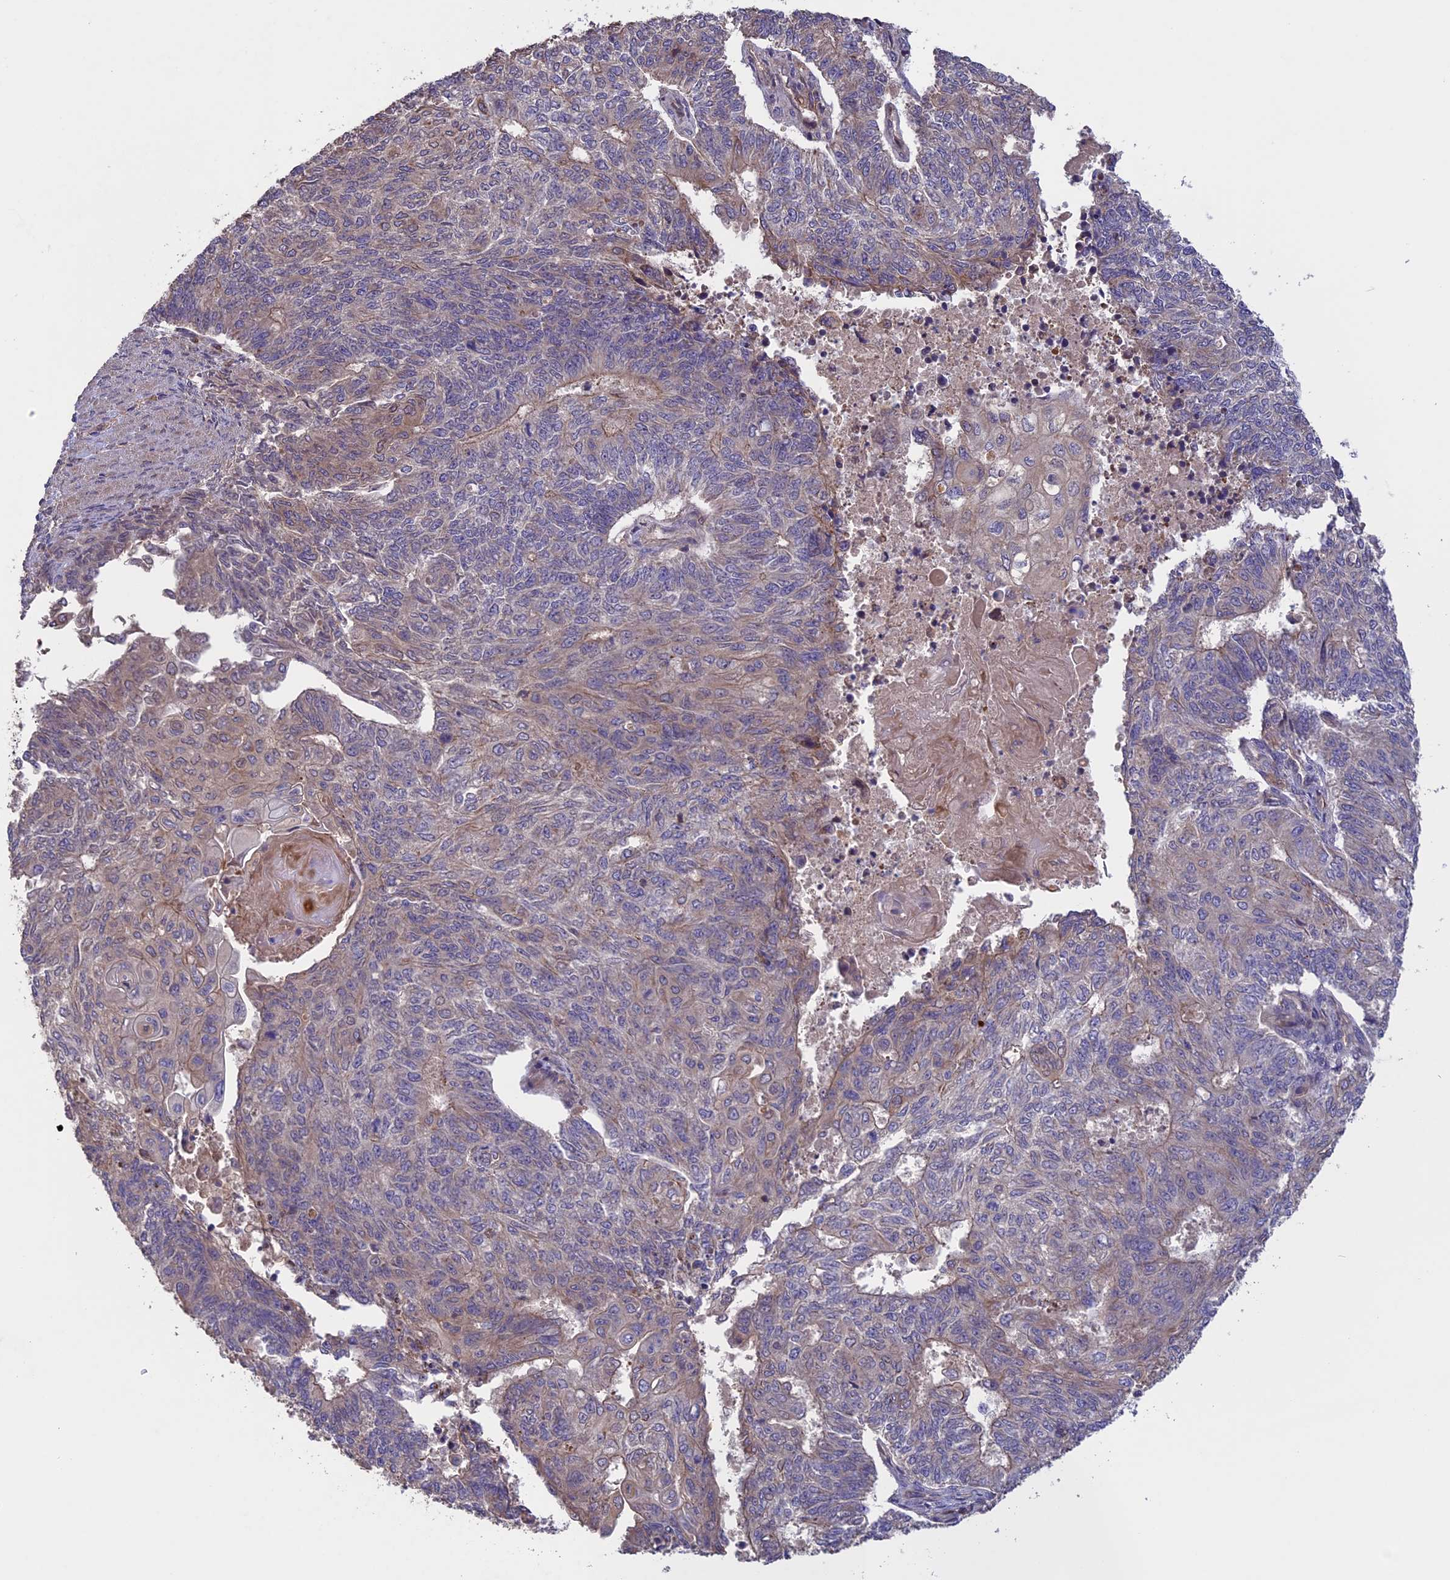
{"staining": {"intensity": "weak", "quantity": "<25%", "location": "cytoplasmic/membranous"}, "tissue": "endometrial cancer", "cell_type": "Tumor cells", "image_type": "cancer", "snomed": [{"axis": "morphology", "description": "Adenocarcinoma, NOS"}, {"axis": "topography", "description": "Endometrium"}], "caption": "DAB (3,3'-diaminobenzidine) immunohistochemical staining of human endometrial adenocarcinoma displays no significant expression in tumor cells. (IHC, brightfield microscopy, high magnification).", "gene": "GAS8", "patient": {"sex": "female", "age": 32}}